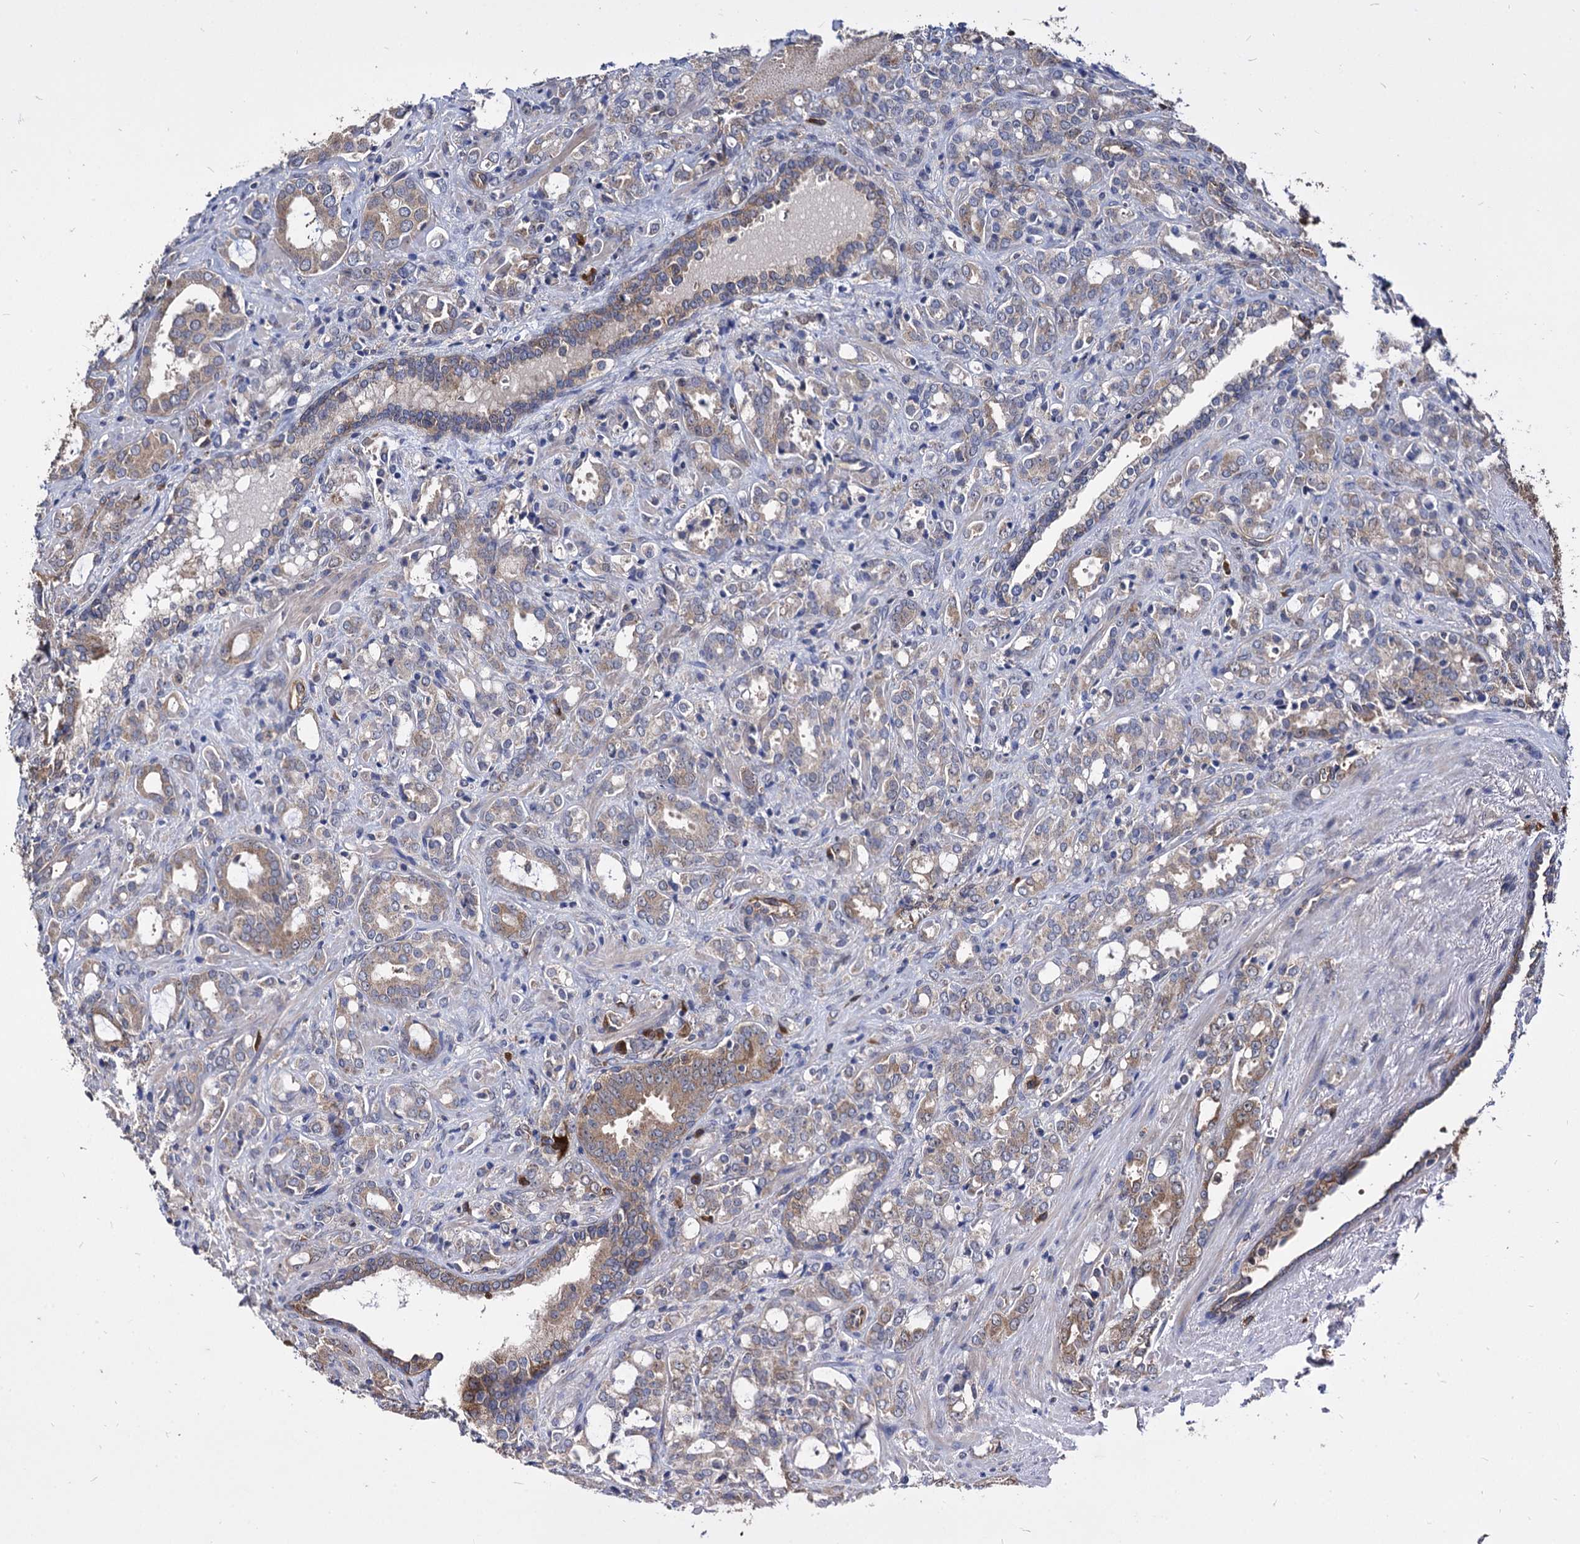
{"staining": {"intensity": "moderate", "quantity": "25%-75%", "location": "cytoplasmic/membranous"}, "tissue": "prostate cancer", "cell_type": "Tumor cells", "image_type": "cancer", "snomed": [{"axis": "morphology", "description": "Adenocarcinoma, High grade"}, {"axis": "topography", "description": "Prostate"}], "caption": "Prostate cancer stained for a protein (brown) reveals moderate cytoplasmic/membranous positive expression in about 25%-75% of tumor cells.", "gene": "NME1", "patient": {"sex": "male", "age": 72}}